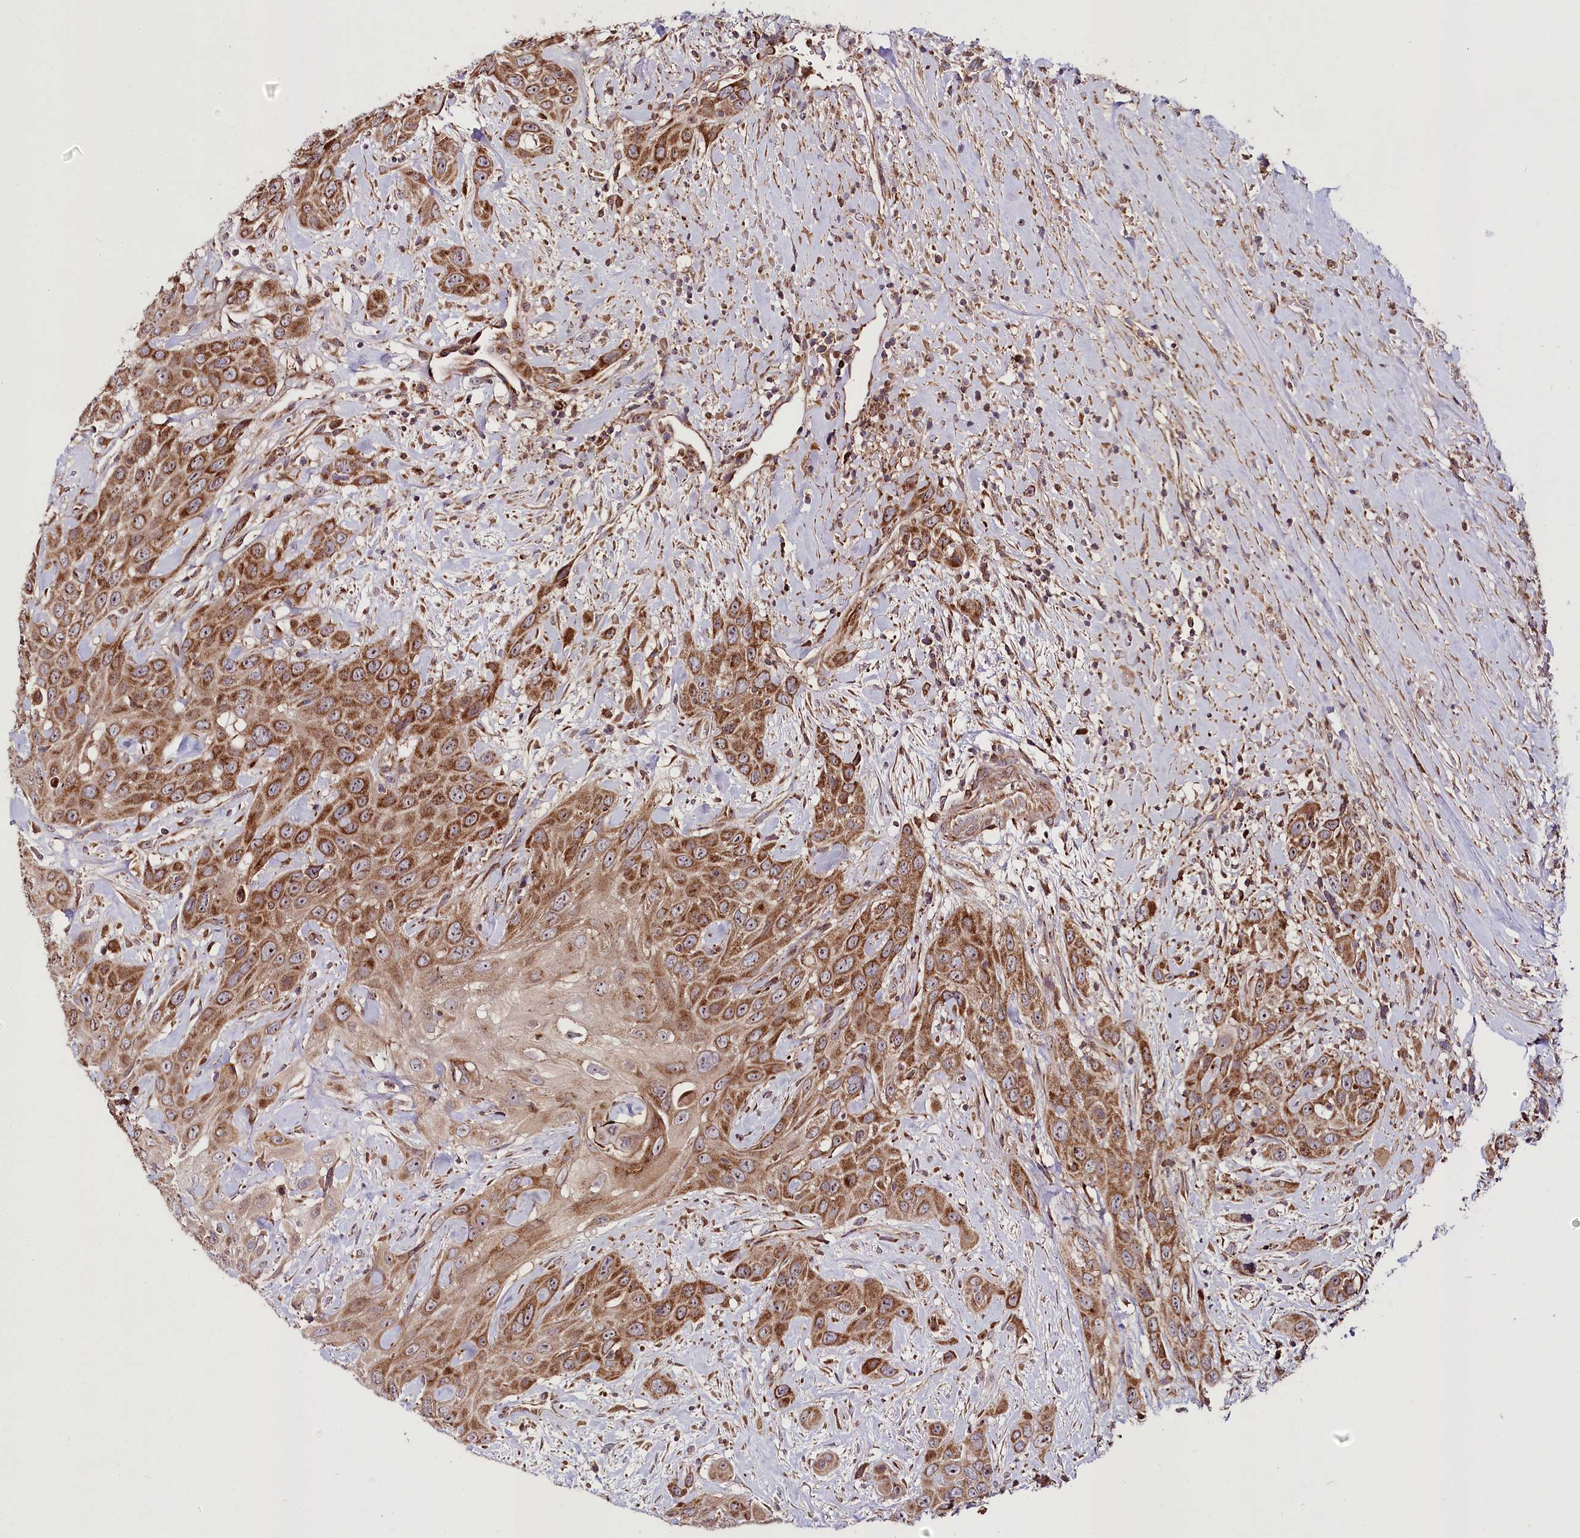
{"staining": {"intensity": "moderate", "quantity": ">75%", "location": "cytoplasmic/membranous,nuclear"}, "tissue": "head and neck cancer", "cell_type": "Tumor cells", "image_type": "cancer", "snomed": [{"axis": "morphology", "description": "Squamous cell carcinoma, NOS"}, {"axis": "topography", "description": "Head-Neck"}], "caption": "Squamous cell carcinoma (head and neck) stained for a protein (brown) reveals moderate cytoplasmic/membranous and nuclear positive staining in approximately >75% of tumor cells.", "gene": "RAB7A", "patient": {"sex": "male", "age": 81}}